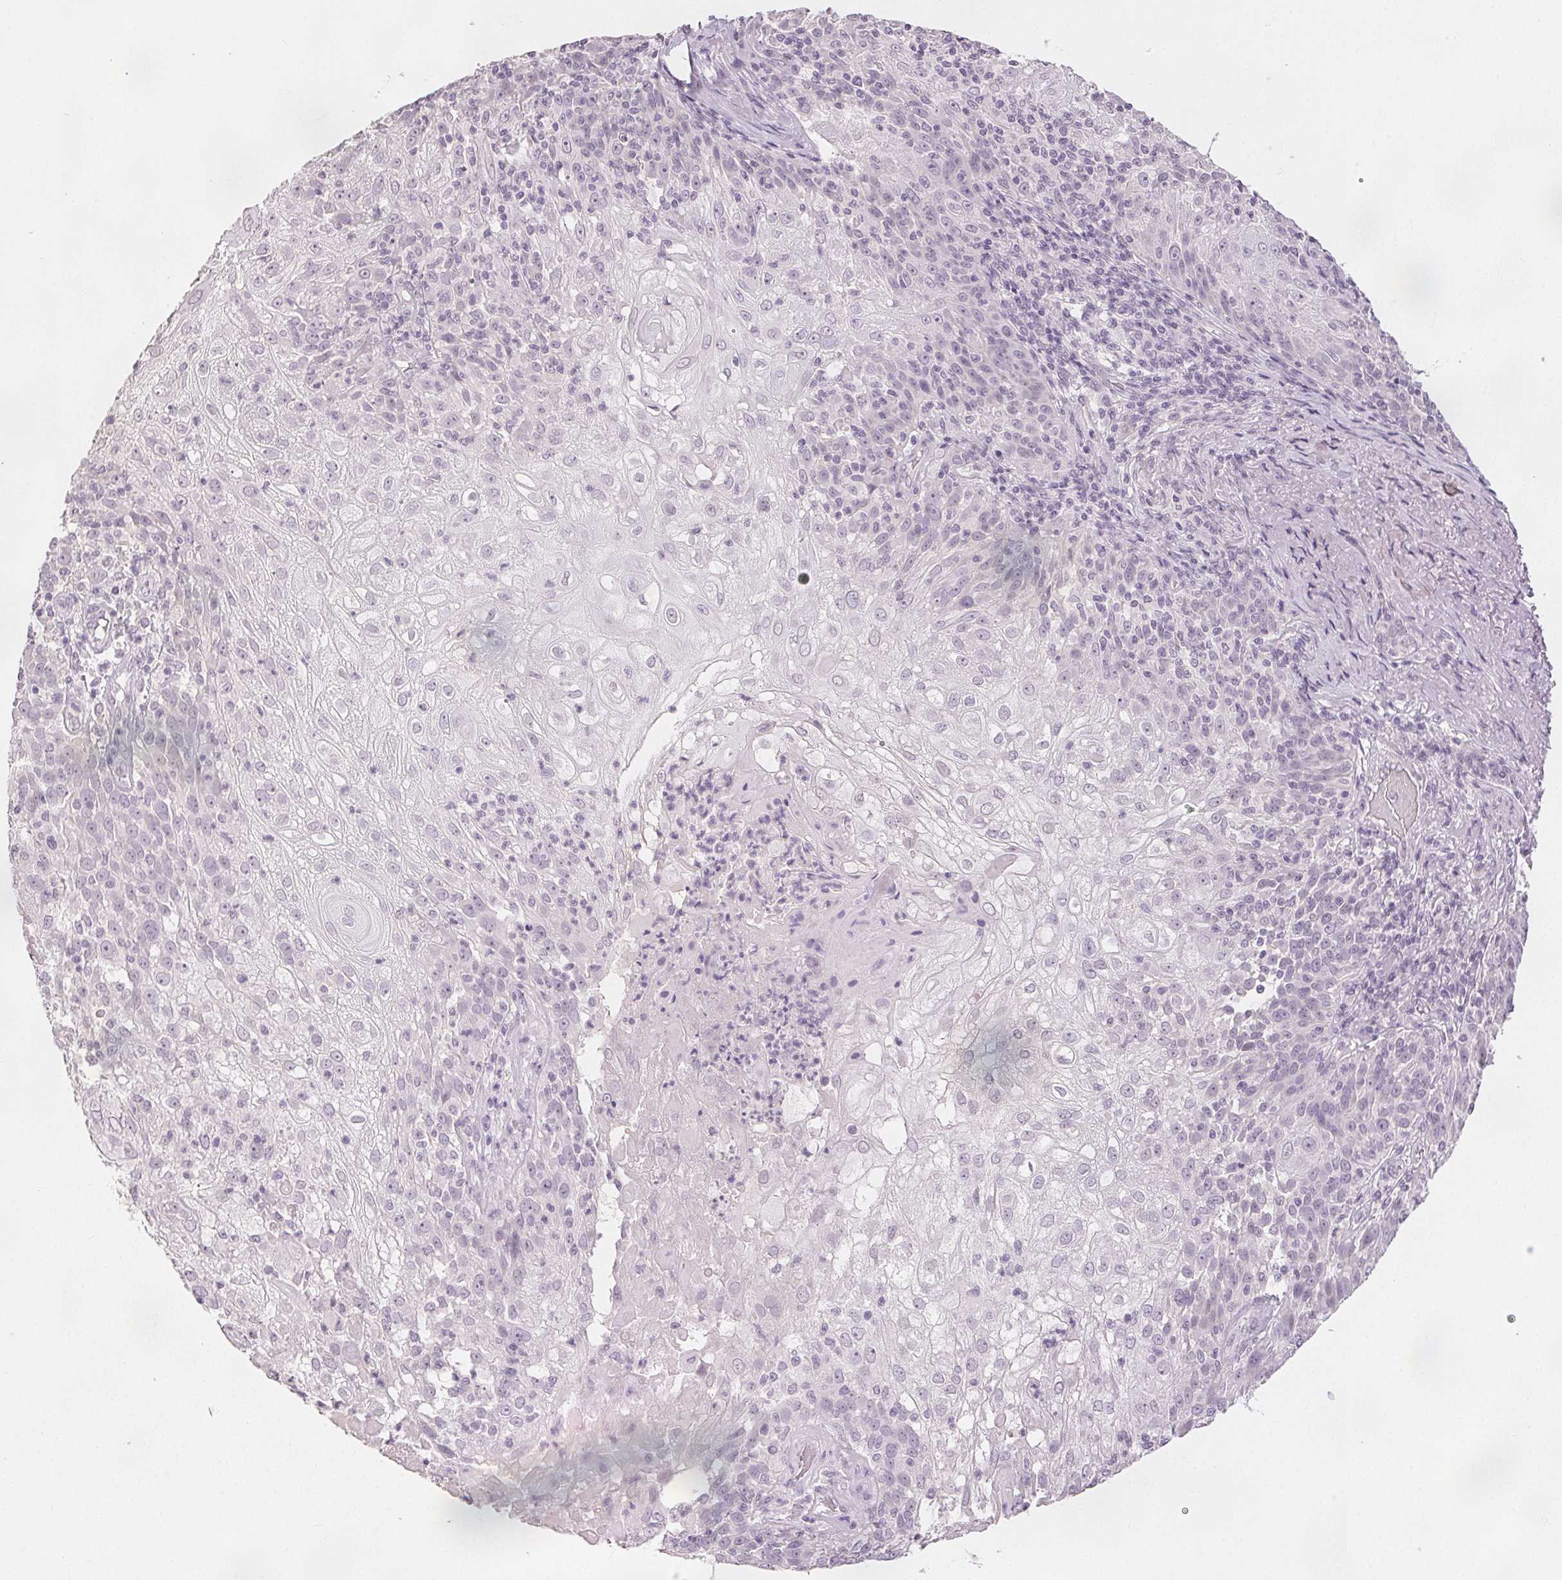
{"staining": {"intensity": "negative", "quantity": "none", "location": "none"}, "tissue": "skin cancer", "cell_type": "Tumor cells", "image_type": "cancer", "snomed": [{"axis": "morphology", "description": "Normal tissue, NOS"}, {"axis": "morphology", "description": "Squamous cell carcinoma, NOS"}, {"axis": "topography", "description": "Skin"}], "caption": "Immunohistochemistry of squamous cell carcinoma (skin) demonstrates no positivity in tumor cells. Nuclei are stained in blue.", "gene": "SLC27A5", "patient": {"sex": "female", "age": 83}}